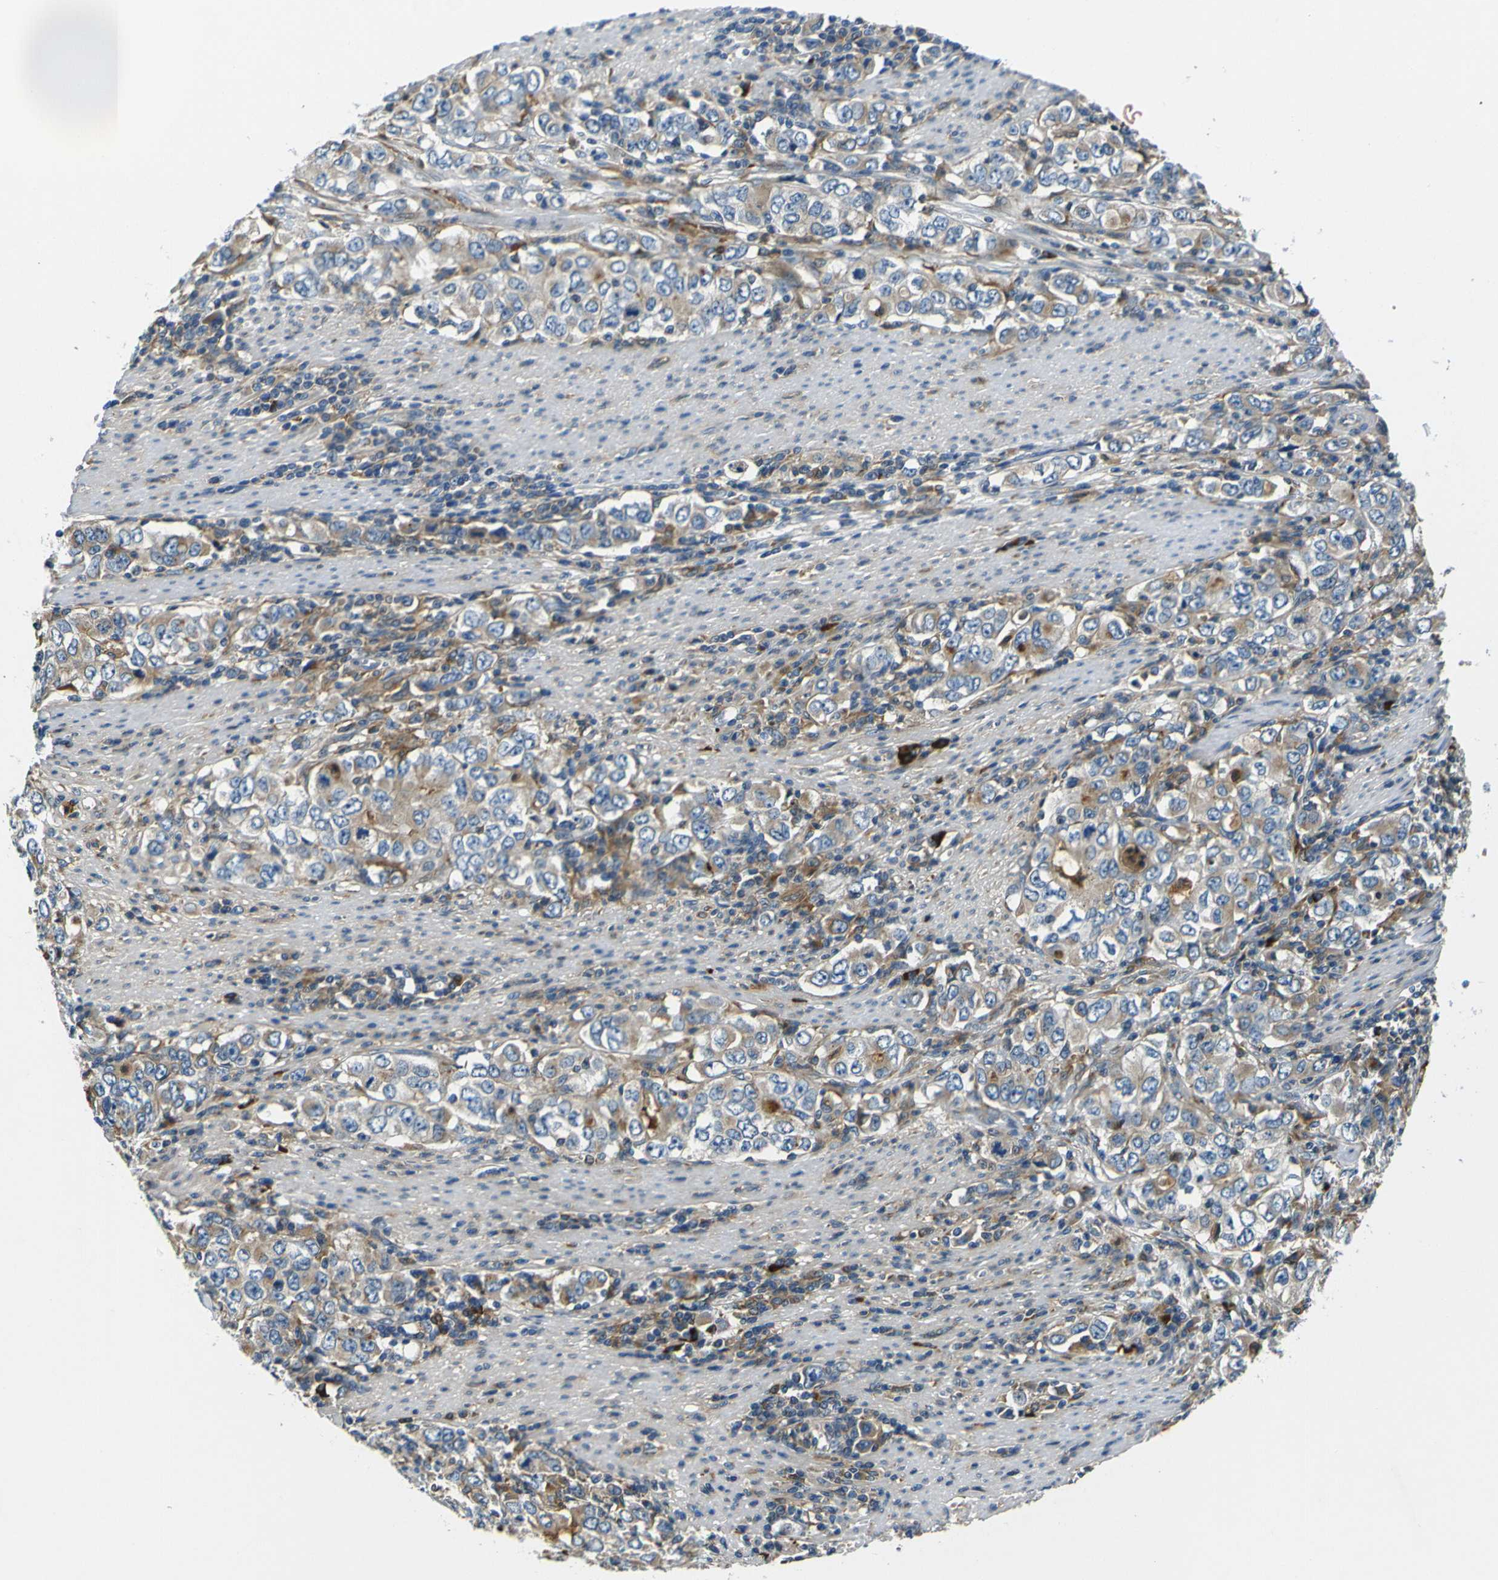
{"staining": {"intensity": "moderate", "quantity": ">75%", "location": "cytoplasmic/membranous"}, "tissue": "stomach cancer", "cell_type": "Tumor cells", "image_type": "cancer", "snomed": [{"axis": "morphology", "description": "Adenocarcinoma, NOS"}, {"axis": "topography", "description": "Stomach, lower"}], "caption": "DAB (3,3'-diaminobenzidine) immunohistochemical staining of stomach cancer reveals moderate cytoplasmic/membranous protein expression in approximately >75% of tumor cells. The staining was performed using DAB (3,3'-diaminobenzidine) to visualize the protein expression in brown, while the nuclei were stained in blue with hematoxylin (Magnification: 20x).", "gene": "RAB1B", "patient": {"sex": "female", "age": 72}}